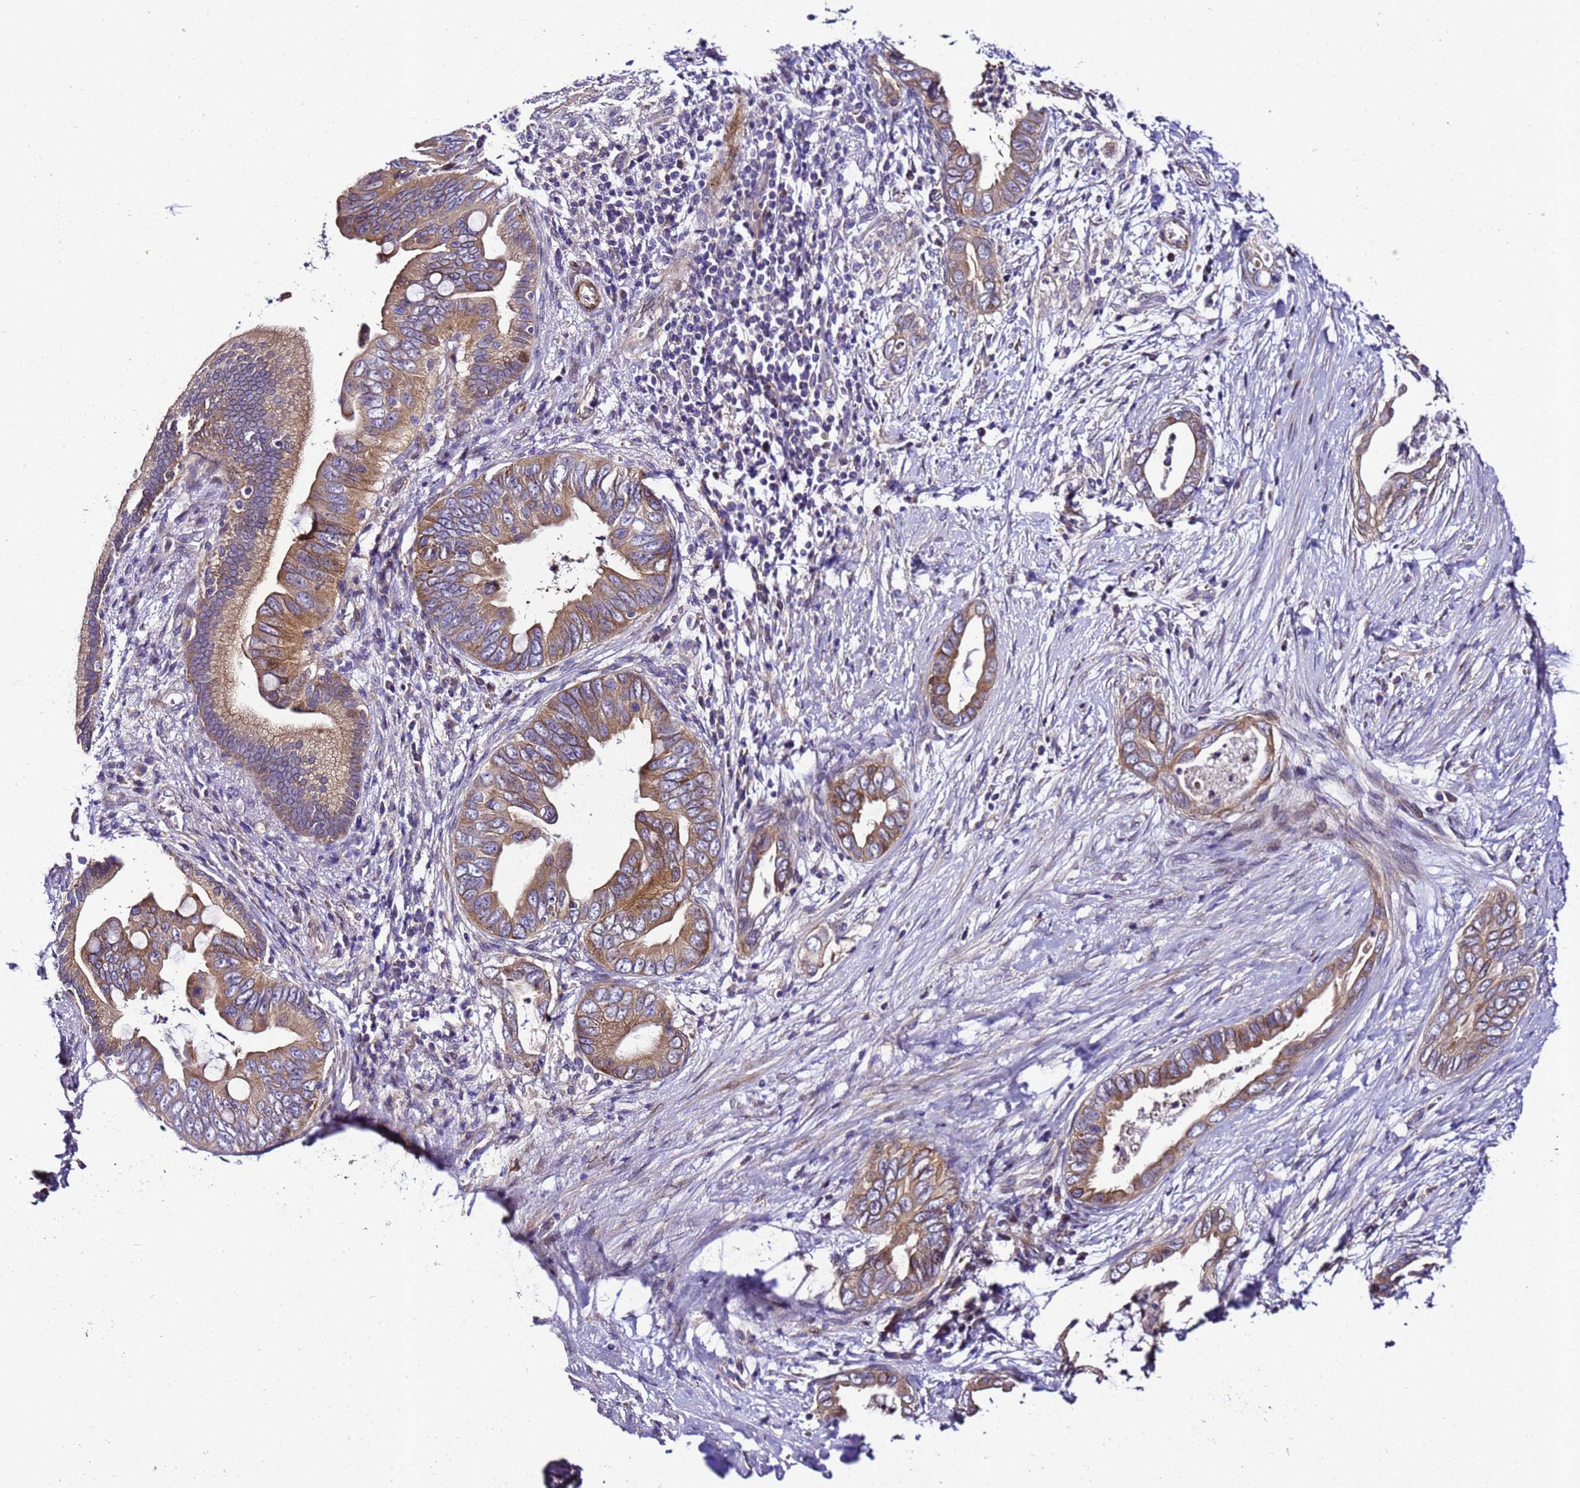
{"staining": {"intensity": "moderate", "quantity": ">75%", "location": "cytoplasmic/membranous"}, "tissue": "pancreatic cancer", "cell_type": "Tumor cells", "image_type": "cancer", "snomed": [{"axis": "morphology", "description": "Adenocarcinoma, NOS"}, {"axis": "topography", "description": "Pancreas"}], "caption": "This histopathology image displays immunohistochemistry (IHC) staining of adenocarcinoma (pancreatic), with medium moderate cytoplasmic/membranous staining in approximately >75% of tumor cells.", "gene": "ZNF417", "patient": {"sex": "male", "age": 75}}